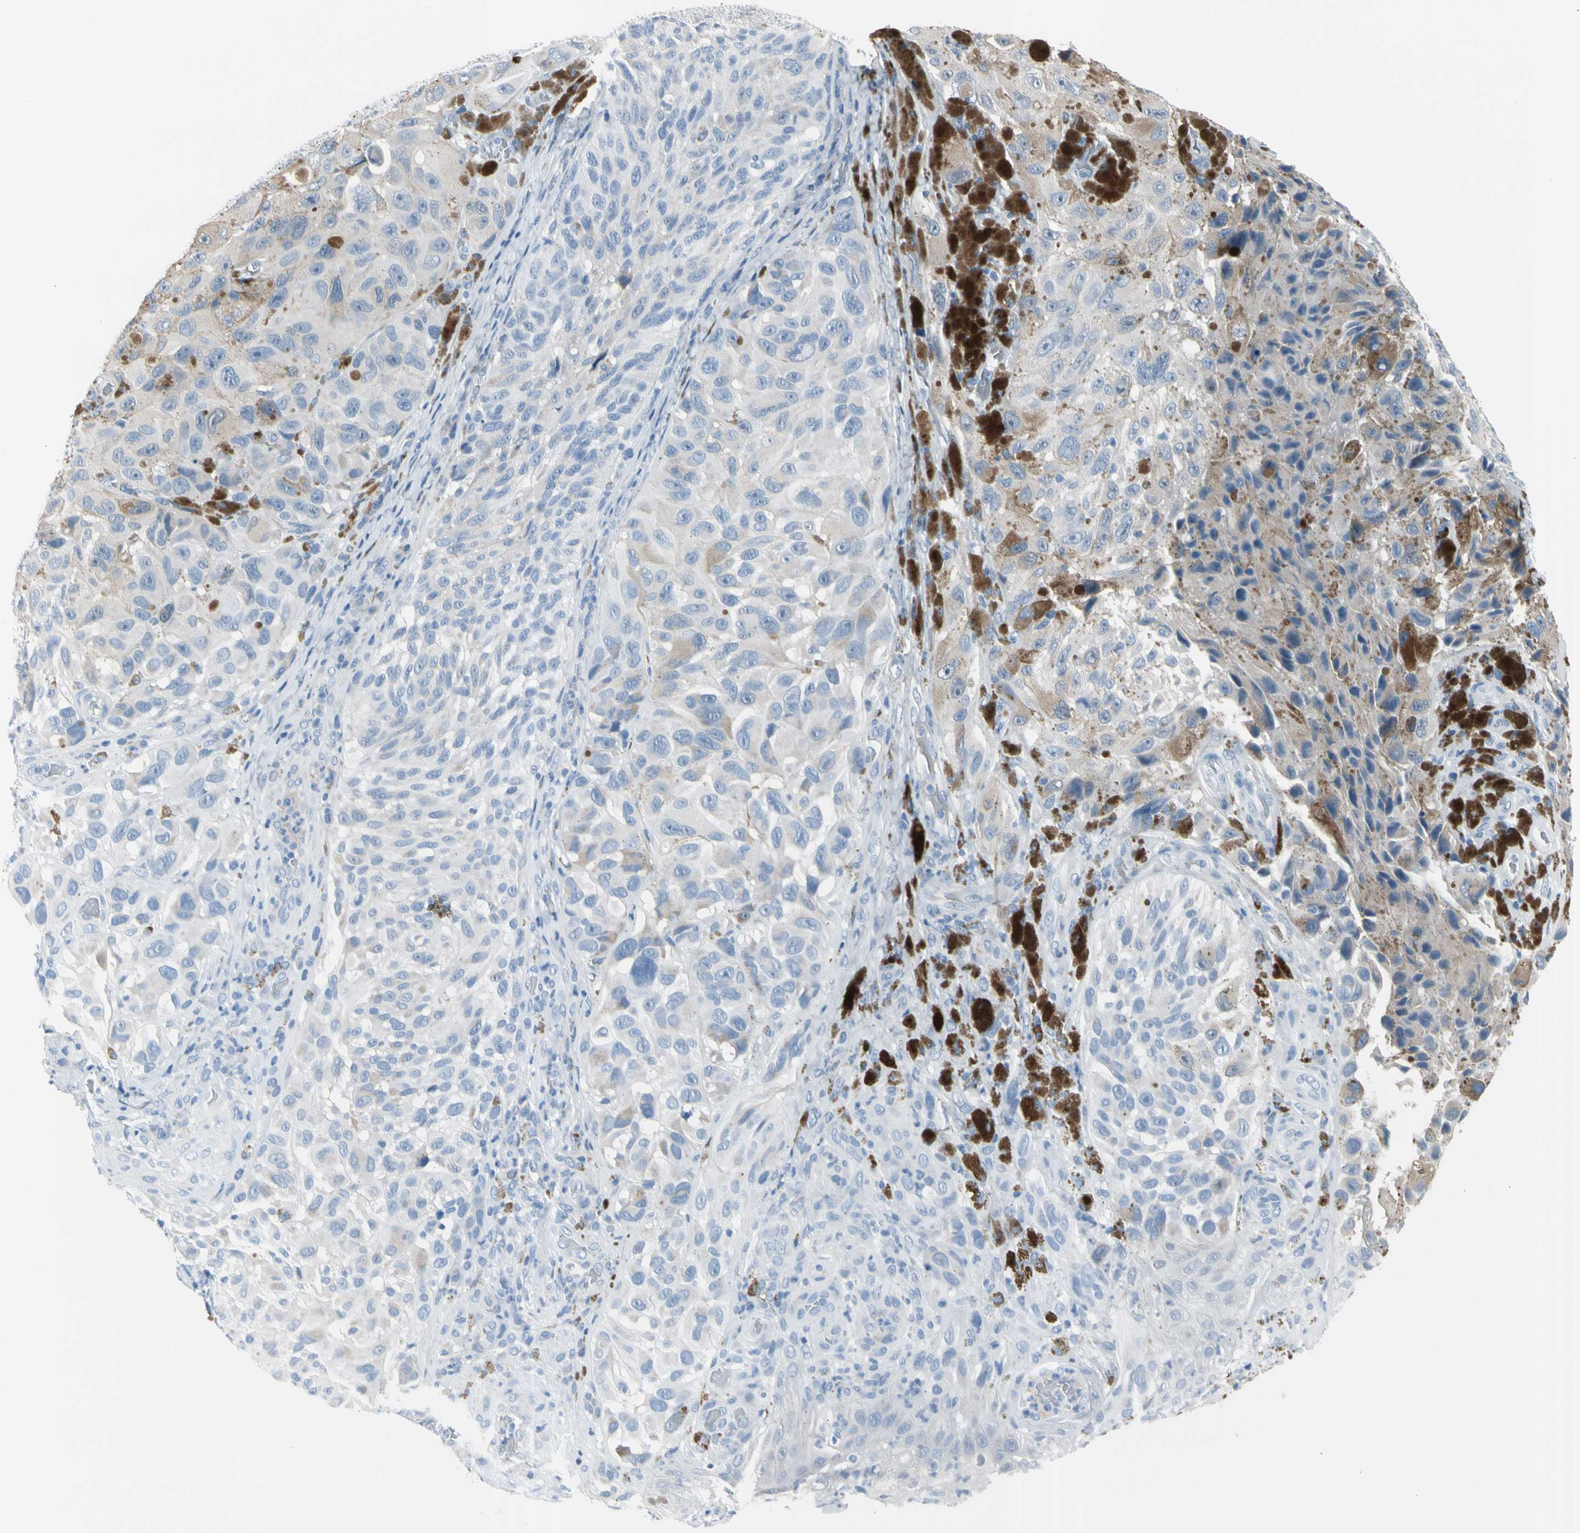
{"staining": {"intensity": "weak", "quantity": "<25%", "location": "cytoplasmic/membranous"}, "tissue": "melanoma", "cell_type": "Tumor cells", "image_type": "cancer", "snomed": [{"axis": "morphology", "description": "Malignant melanoma, NOS"}, {"axis": "topography", "description": "Skin"}], "caption": "Photomicrograph shows no significant protein positivity in tumor cells of melanoma.", "gene": "TPO", "patient": {"sex": "female", "age": 73}}